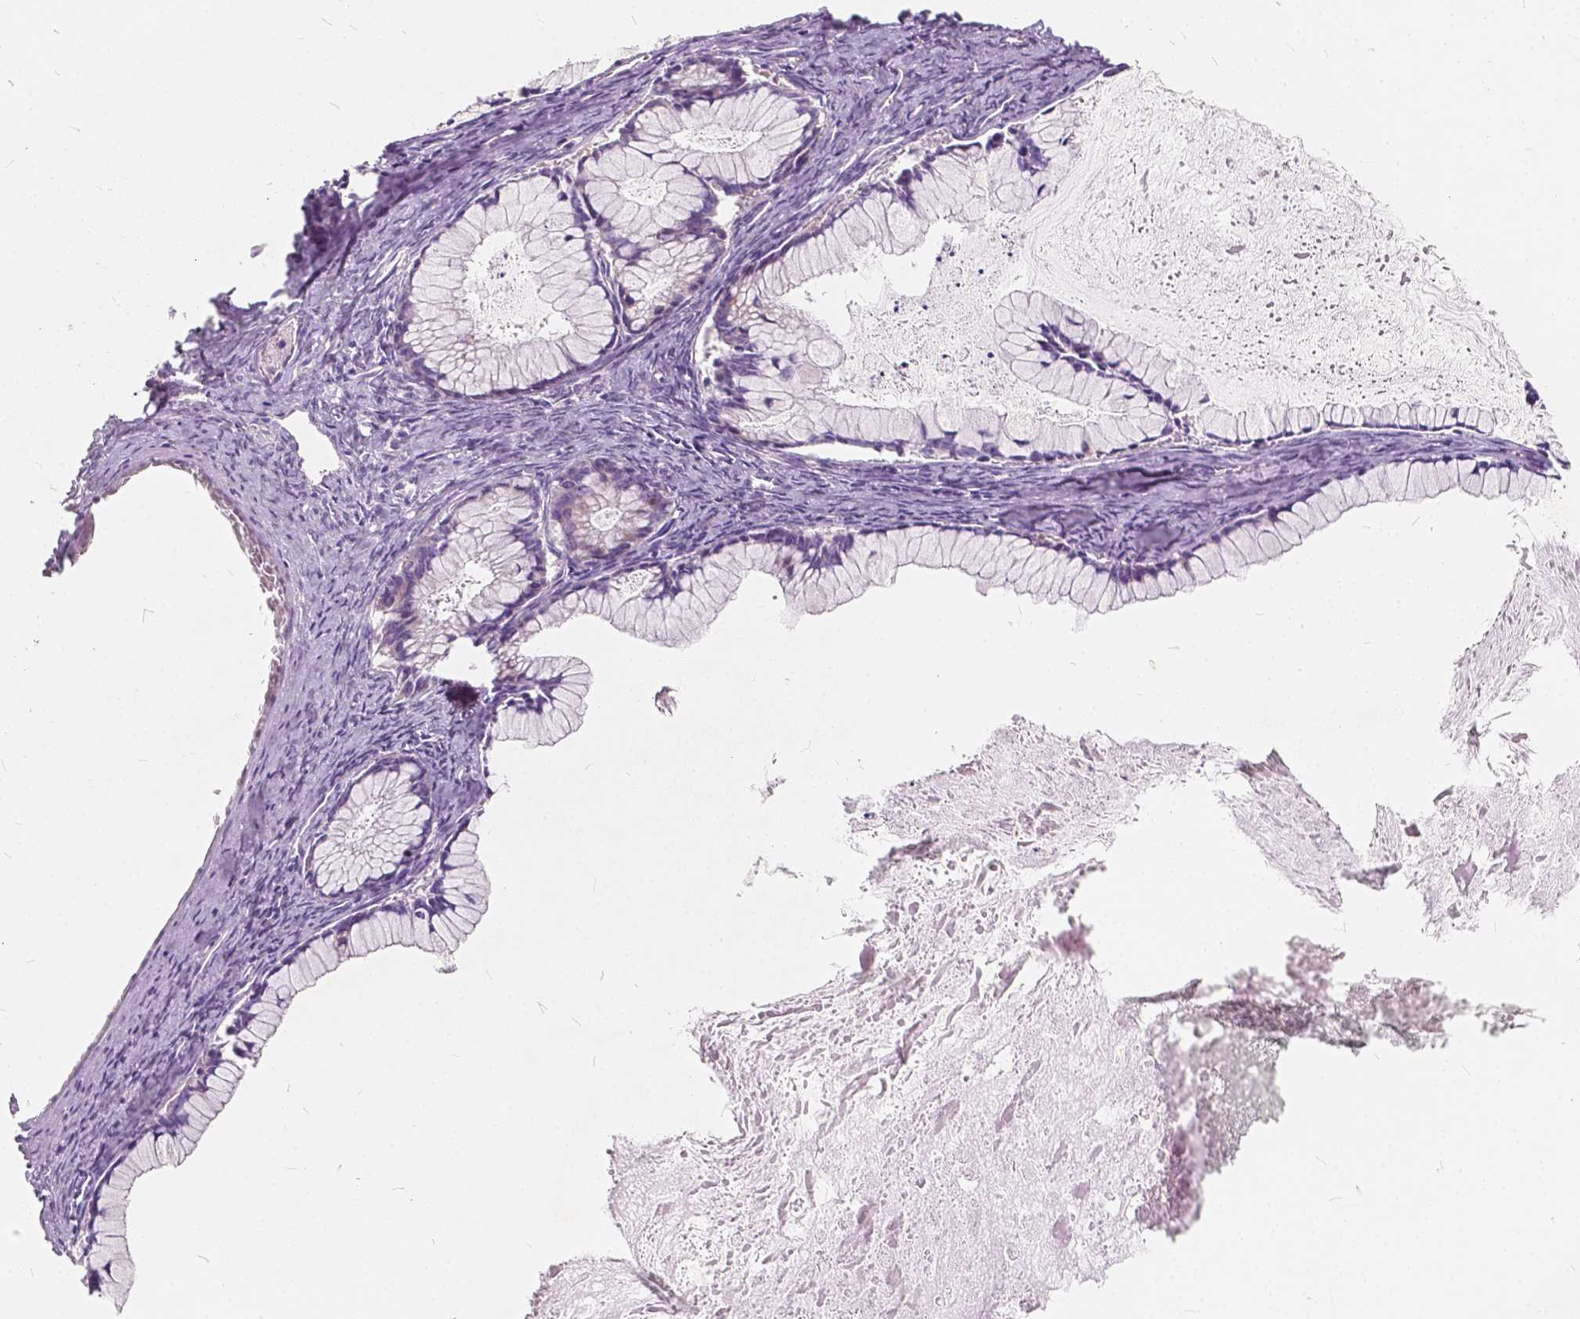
{"staining": {"intensity": "negative", "quantity": "none", "location": "none"}, "tissue": "ovarian cancer", "cell_type": "Tumor cells", "image_type": "cancer", "snomed": [{"axis": "morphology", "description": "Cystadenocarcinoma, mucinous, NOS"}, {"axis": "topography", "description": "Ovary"}], "caption": "High magnification brightfield microscopy of ovarian cancer stained with DAB (3,3'-diaminobenzidine) (brown) and counterstained with hematoxylin (blue): tumor cells show no significant positivity.", "gene": "SLC7A8", "patient": {"sex": "female", "age": 41}}